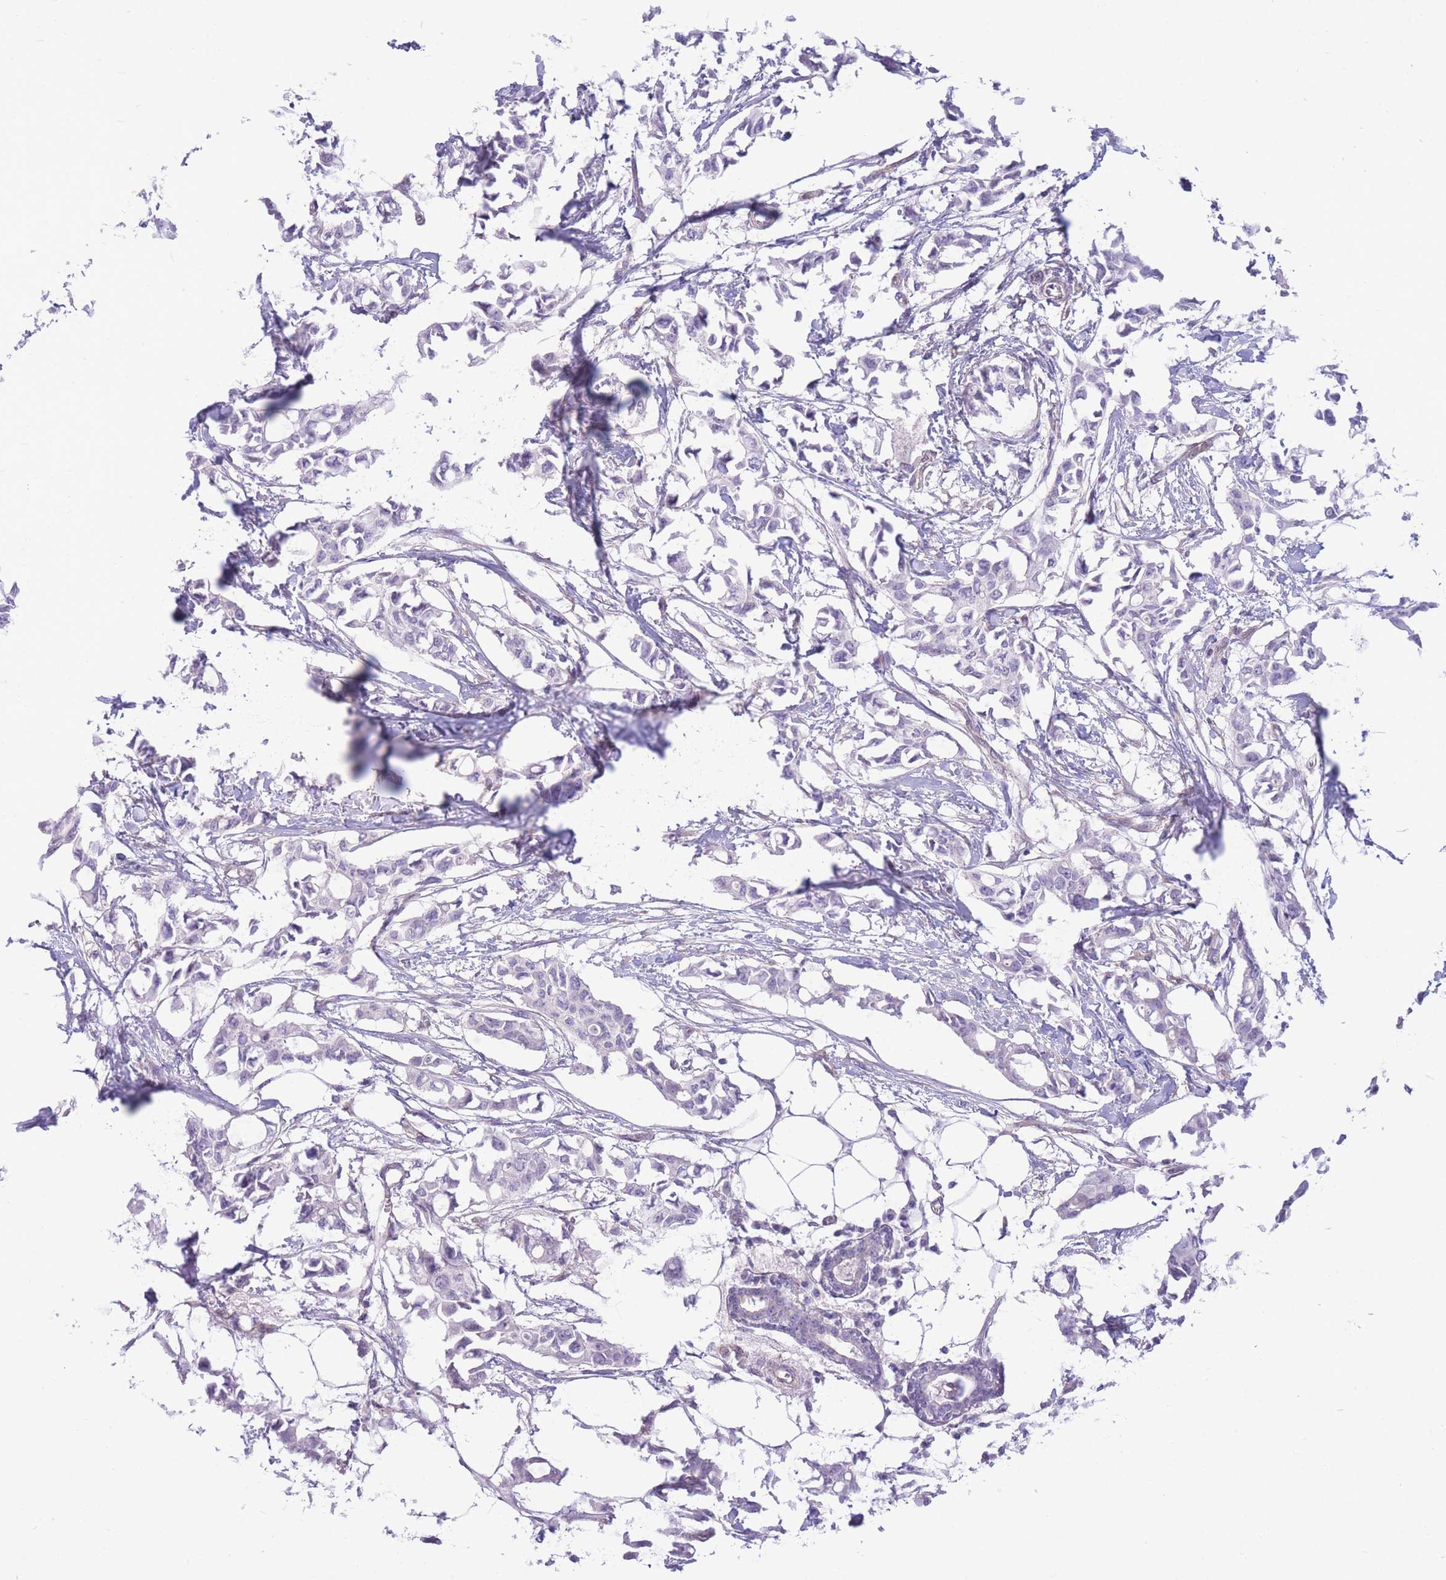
{"staining": {"intensity": "negative", "quantity": "none", "location": "none"}, "tissue": "breast cancer", "cell_type": "Tumor cells", "image_type": "cancer", "snomed": [{"axis": "morphology", "description": "Duct carcinoma"}, {"axis": "topography", "description": "Breast"}], "caption": "Human breast intraductal carcinoma stained for a protein using immunohistochemistry shows no expression in tumor cells.", "gene": "ZNF311", "patient": {"sex": "female", "age": 41}}